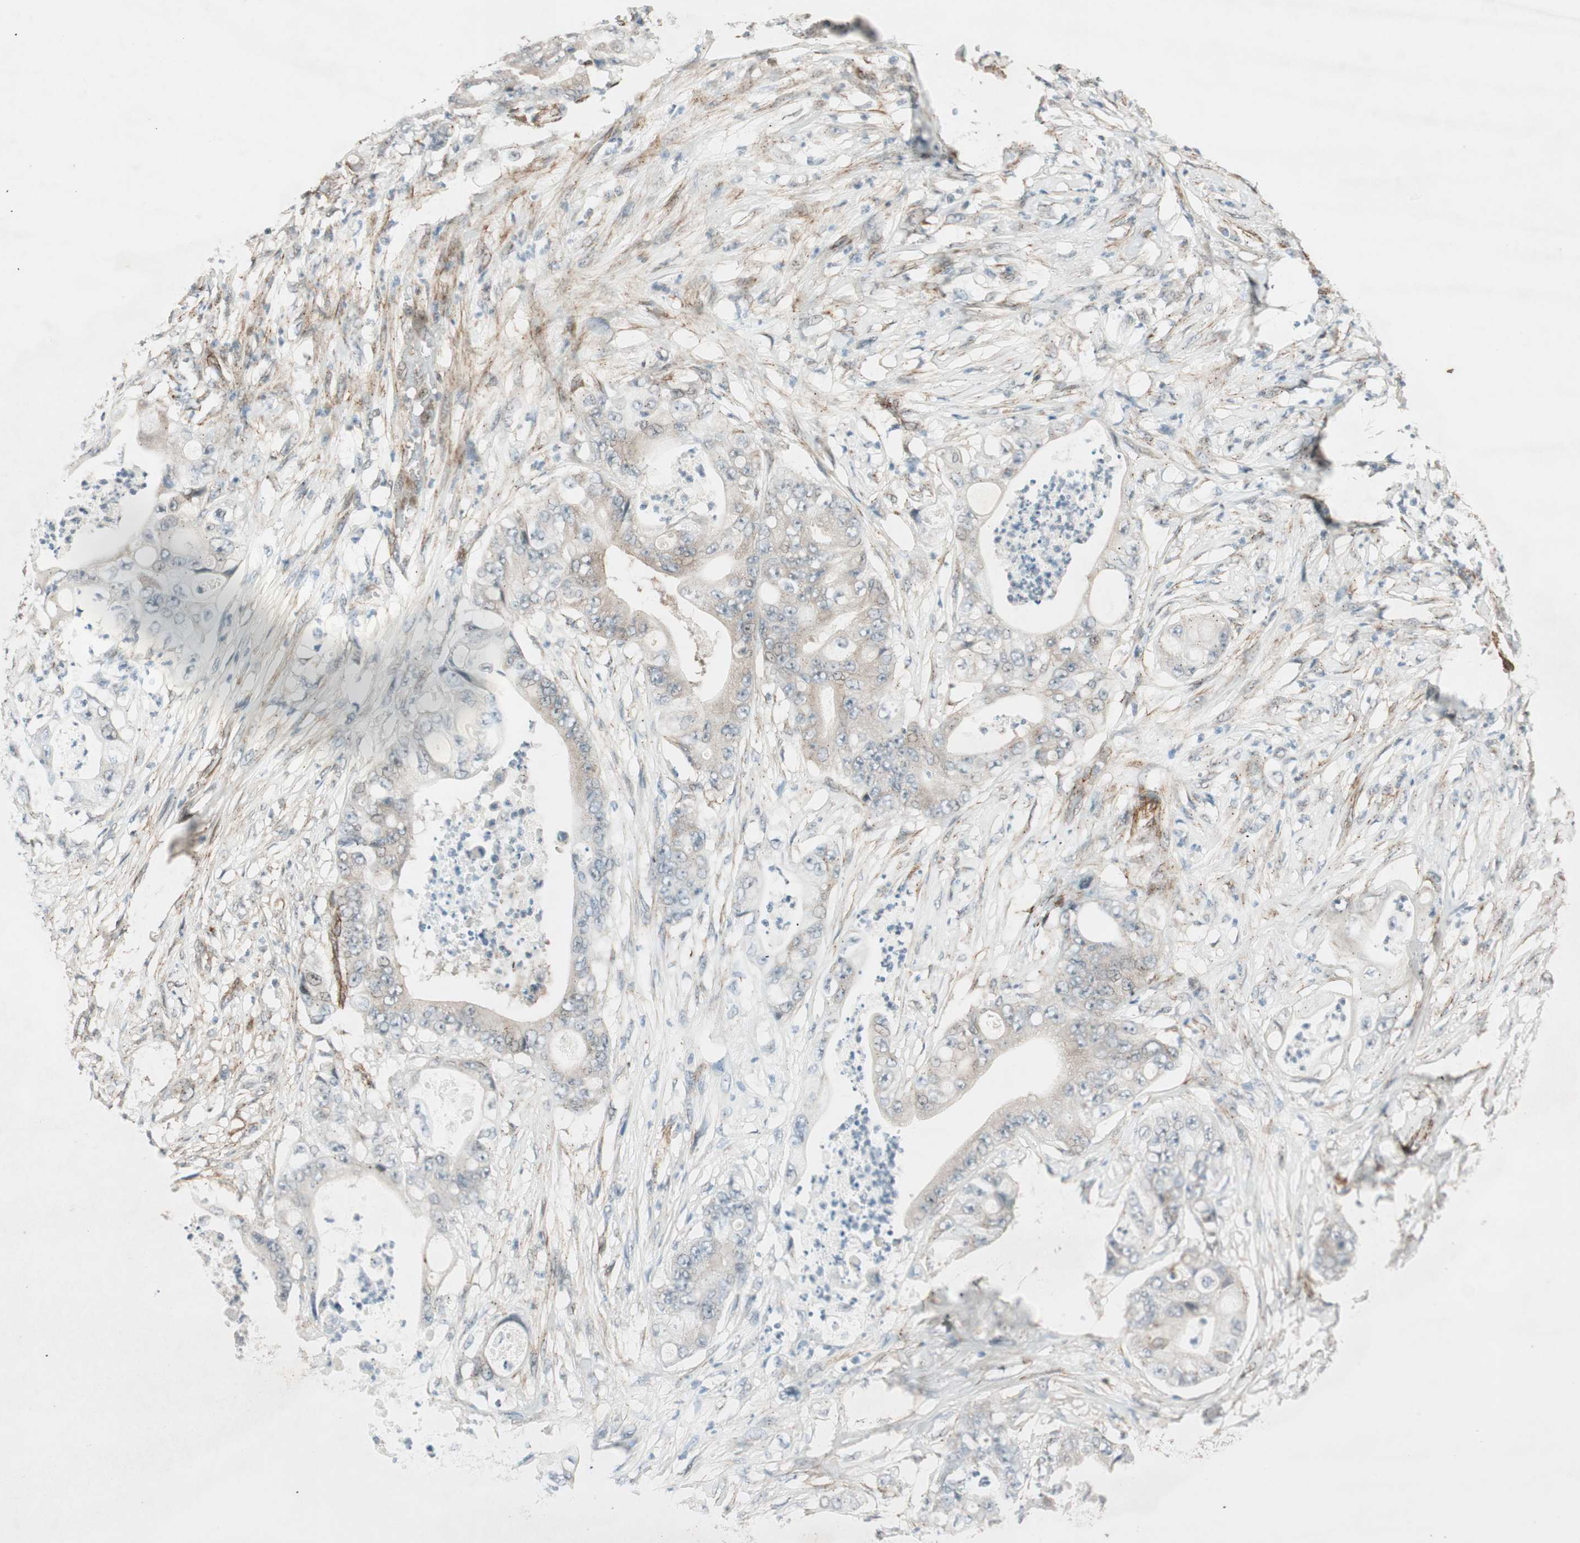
{"staining": {"intensity": "negative", "quantity": "none", "location": "none"}, "tissue": "stomach cancer", "cell_type": "Tumor cells", "image_type": "cancer", "snomed": [{"axis": "morphology", "description": "Adenocarcinoma, NOS"}, {"axis": "topography", "description": "Stomach"}], "caption": "DAB (3,3'-diaminobenzidine) immunohistochemical staining of human adenocarcinoma (stomach) shows no significant positivity in tumor cells.", "gene": "CDK19", "patient": {"sex": "female", "age": 73}}